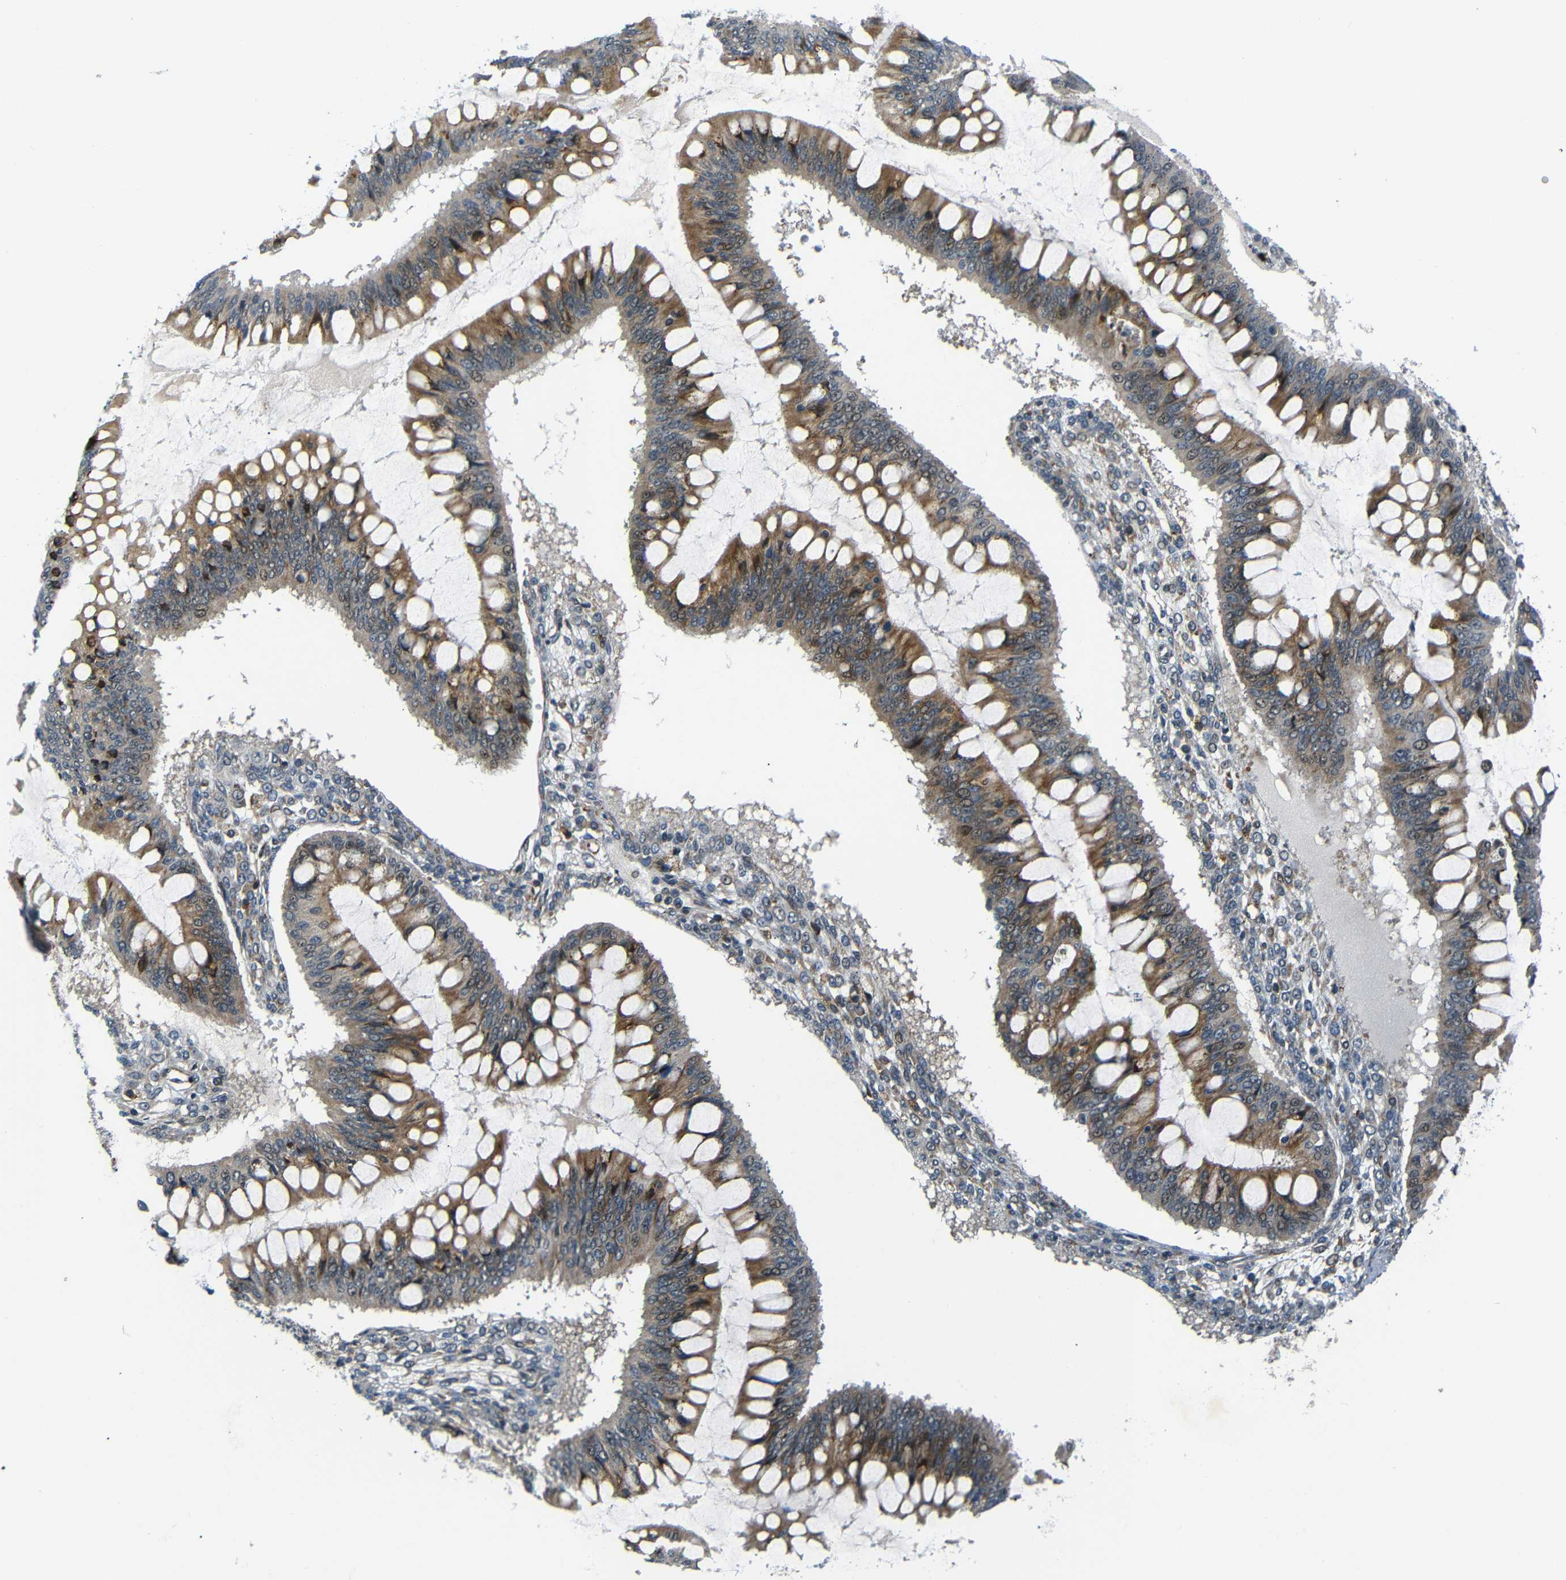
{"staining": {"intensity": "moderate", "quantity": ">75%", "location": "cytoplasmic/membranous"}, "tissue": "ovarian cancer", "cell_type": "Tumor cells", "image_type": "cancer", "snomed": [{"axis": "morphology", "description": "Cystadenocarcinoma, mucinous, NOS"}, {"axis": "topography", "description": "Ovary"}], "caption": "Immunohistochemistry (DAB) staining of ovarian mucinous cystadenocarcinoma shows moderate cytoplasmic/membranous protein staining in about >75% of tumor cells. (DAB = brown stain, brightfield microscopy at high magnification).", "gene": "SYDE1", "patient": {"sex": "female", "age": 73}}